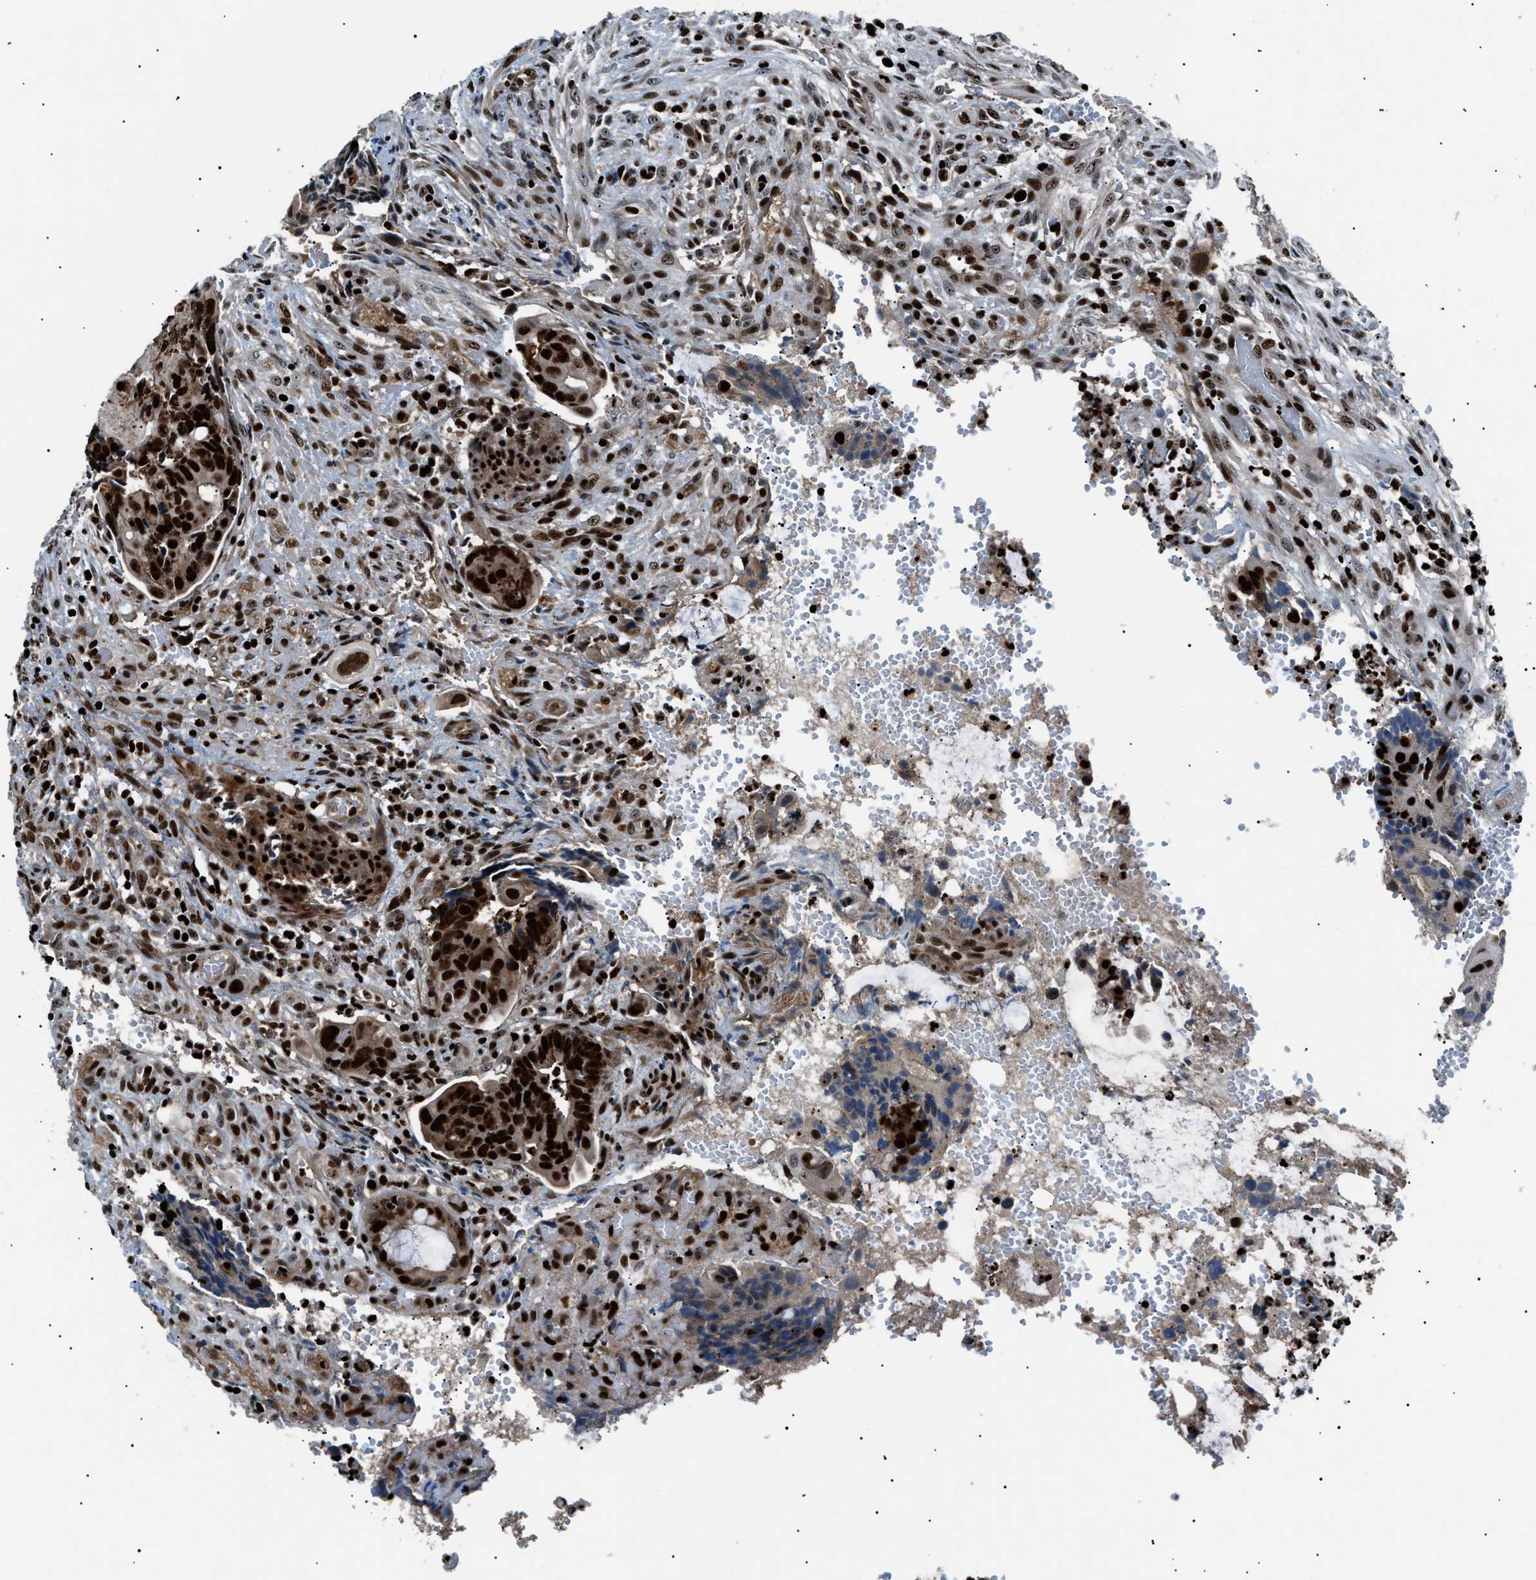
{"staining": {"intensity": "strong", "quantity": ">75%", "location": "cytoplasmic/membranous,nuclear"}, "tissue": "colorectal cancer", "cell_type": "Tumor cells", "image_type": "cancer", "snomed": [{"axis": "morphology", "description": "Adenocarcinoma, NOS"}, {"axis": "topography", "description": "Colon"}], "caption": "Brown immunohistochemical staining in human adenocarcinoma (colorectal) reveals strong cytoplasmic/membranous and nuclear staining in approximately >75% of tumor cells. Nuclei are stained in blue.", "gene": "PRKX", "patient": {"sex": "female", "age": 57}}